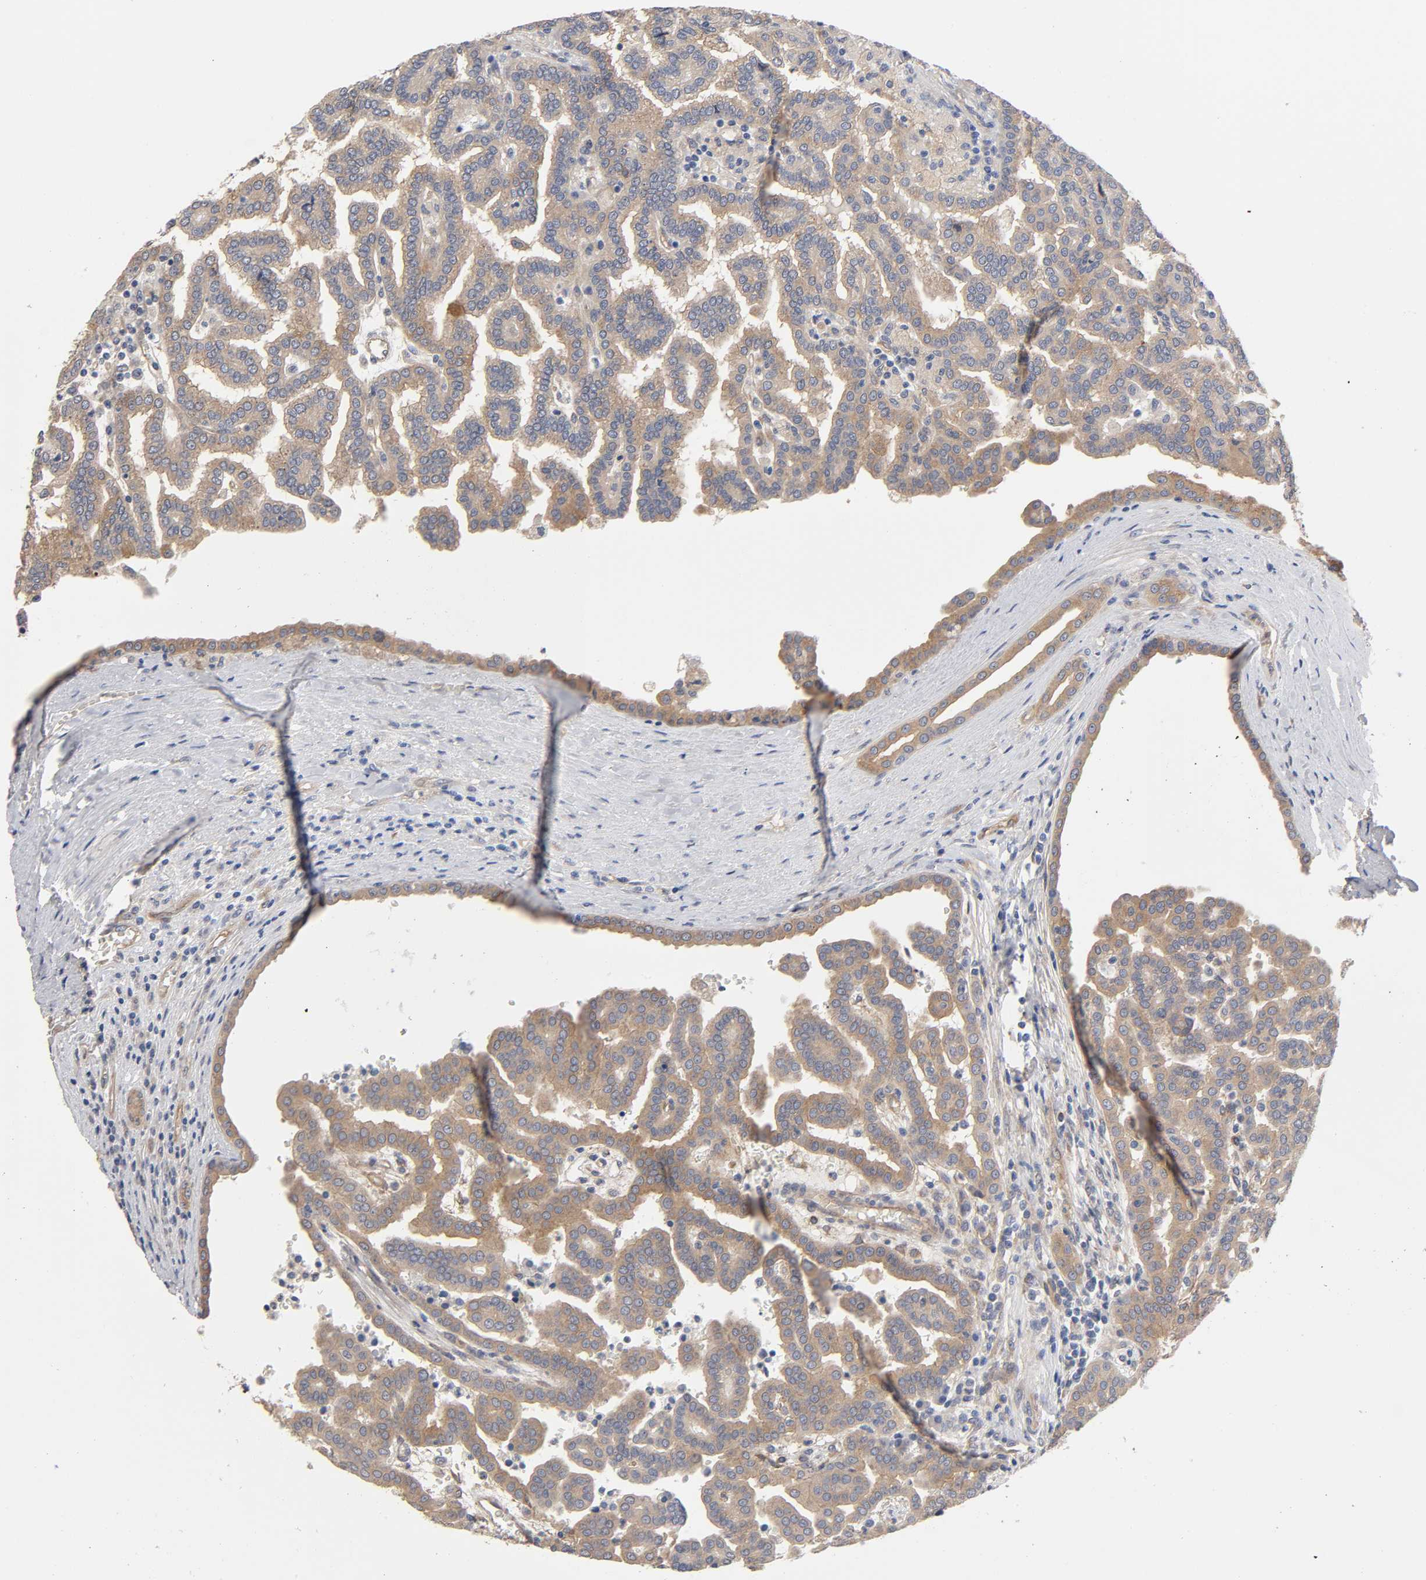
{"staining": {"intensity": "weak", "quantity": ">75%", "location": "cytoplasmic/membranous"}, "tissue": "renal cancer", "cell_type": "Tumor cells", "image_type": "cancer", "snomed": [{"axis": "morphology", "description": "Adenocarcinoma, NOS"}, {"axis": "topography", "description": "Kidney"}], "caption": "Renal cancer (adenocarcinoma) tissue shows weak cytoplasmic/membranous staining in approximately >75% of tumor cells, visualized by immunohistochemistry.", "gene": "RAB13", "patient": {"sex": "male", "age": 61}}